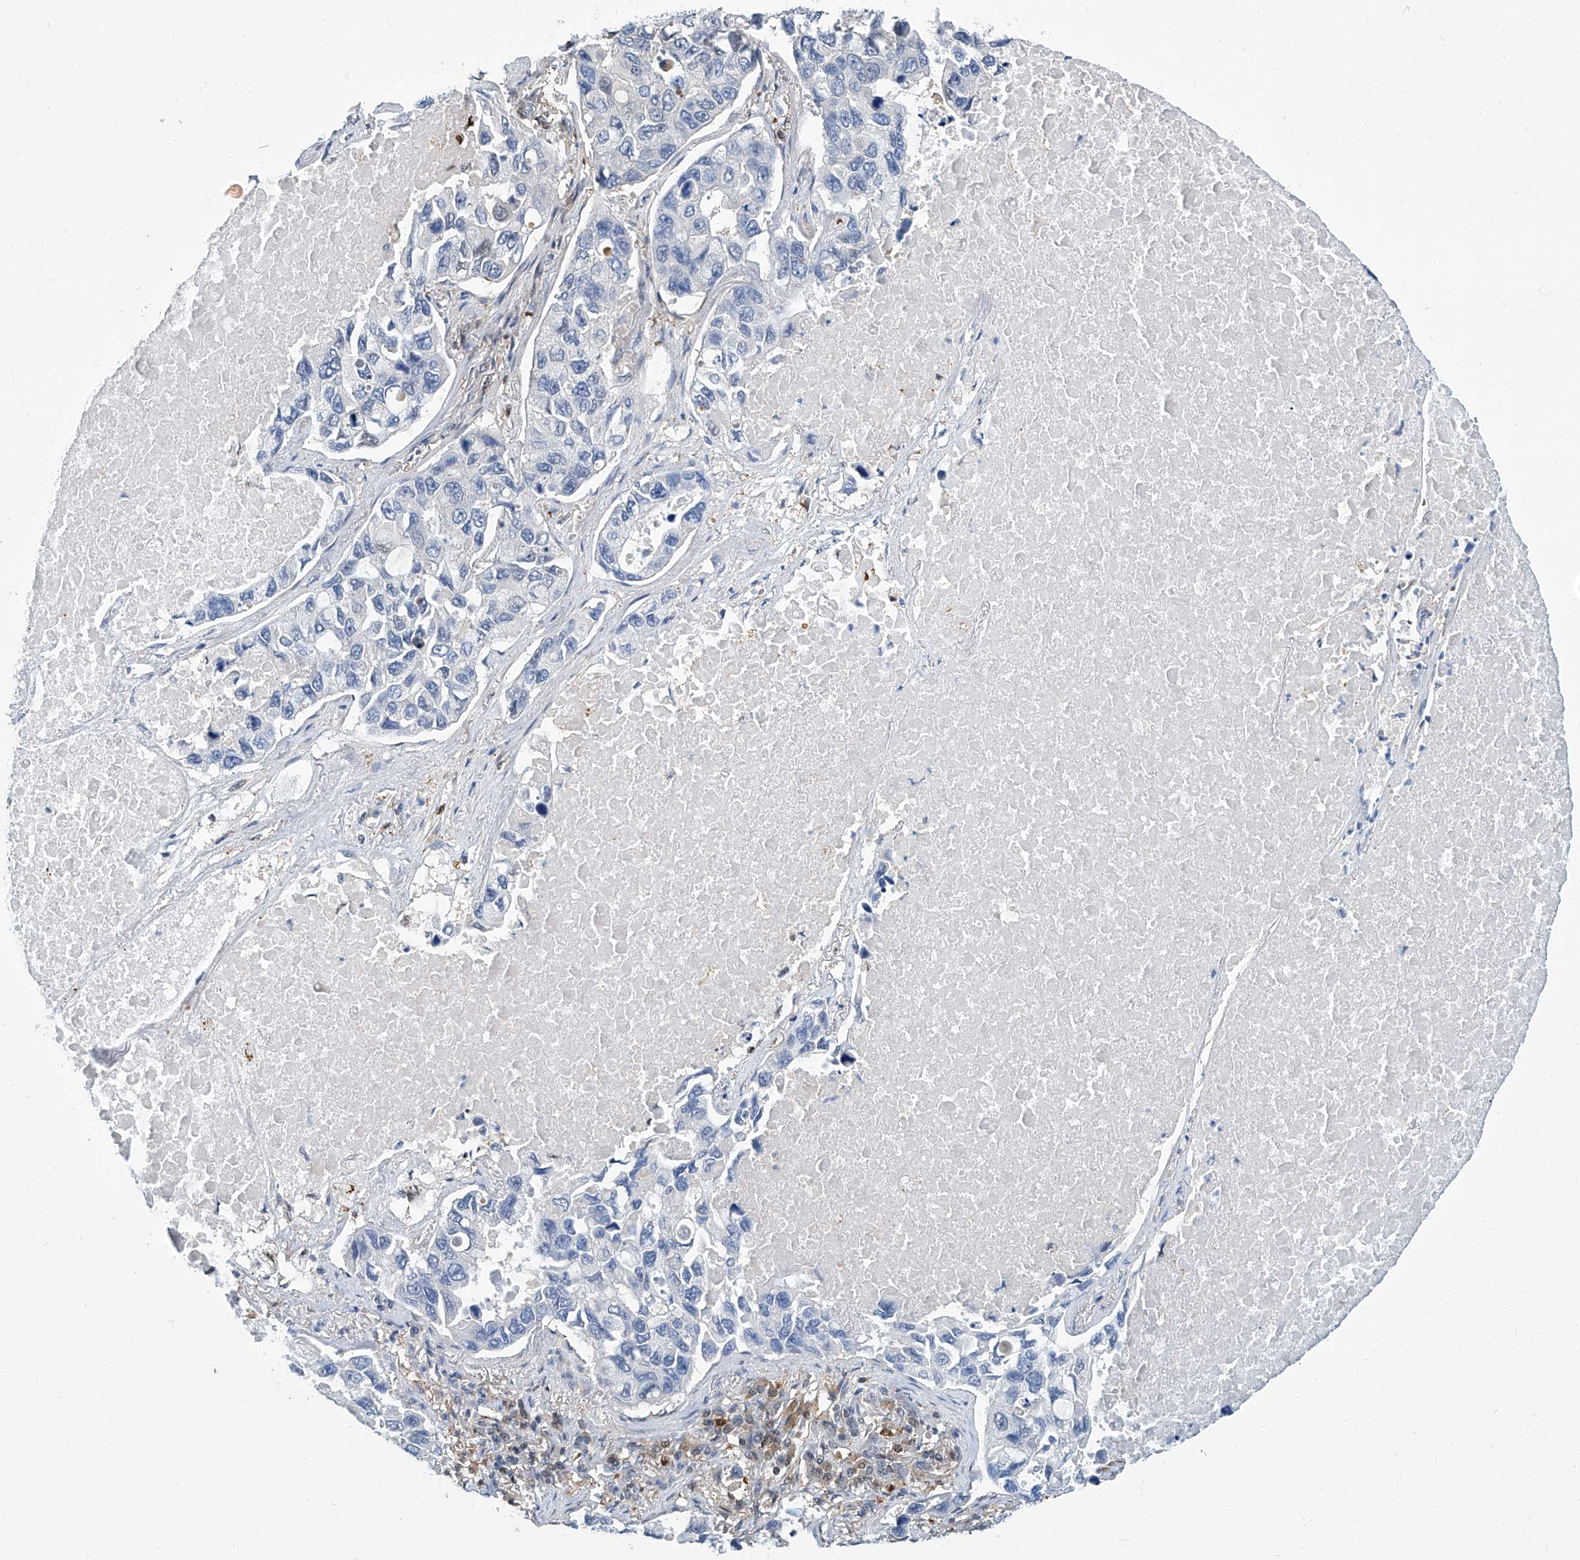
{"staining": {"intensity": "negative", "quantity": "none", "location": "none"}, "tissue": "lung cancer", "cell_type": "Tumor cells", "image_type": "cancer", "snomed": [{"axis": "morphology", "description": "Adenocarcinoma, NOS"}, {"axis": "topography", "description": "Lung"}], "caption": "The immunohistochemistry (IHC) image has no significant expression in tumor cells of adenocarcinoma (lung) tissue.", "gene": "PSMB10", "patient": {"sex": "male", "age": 64}}